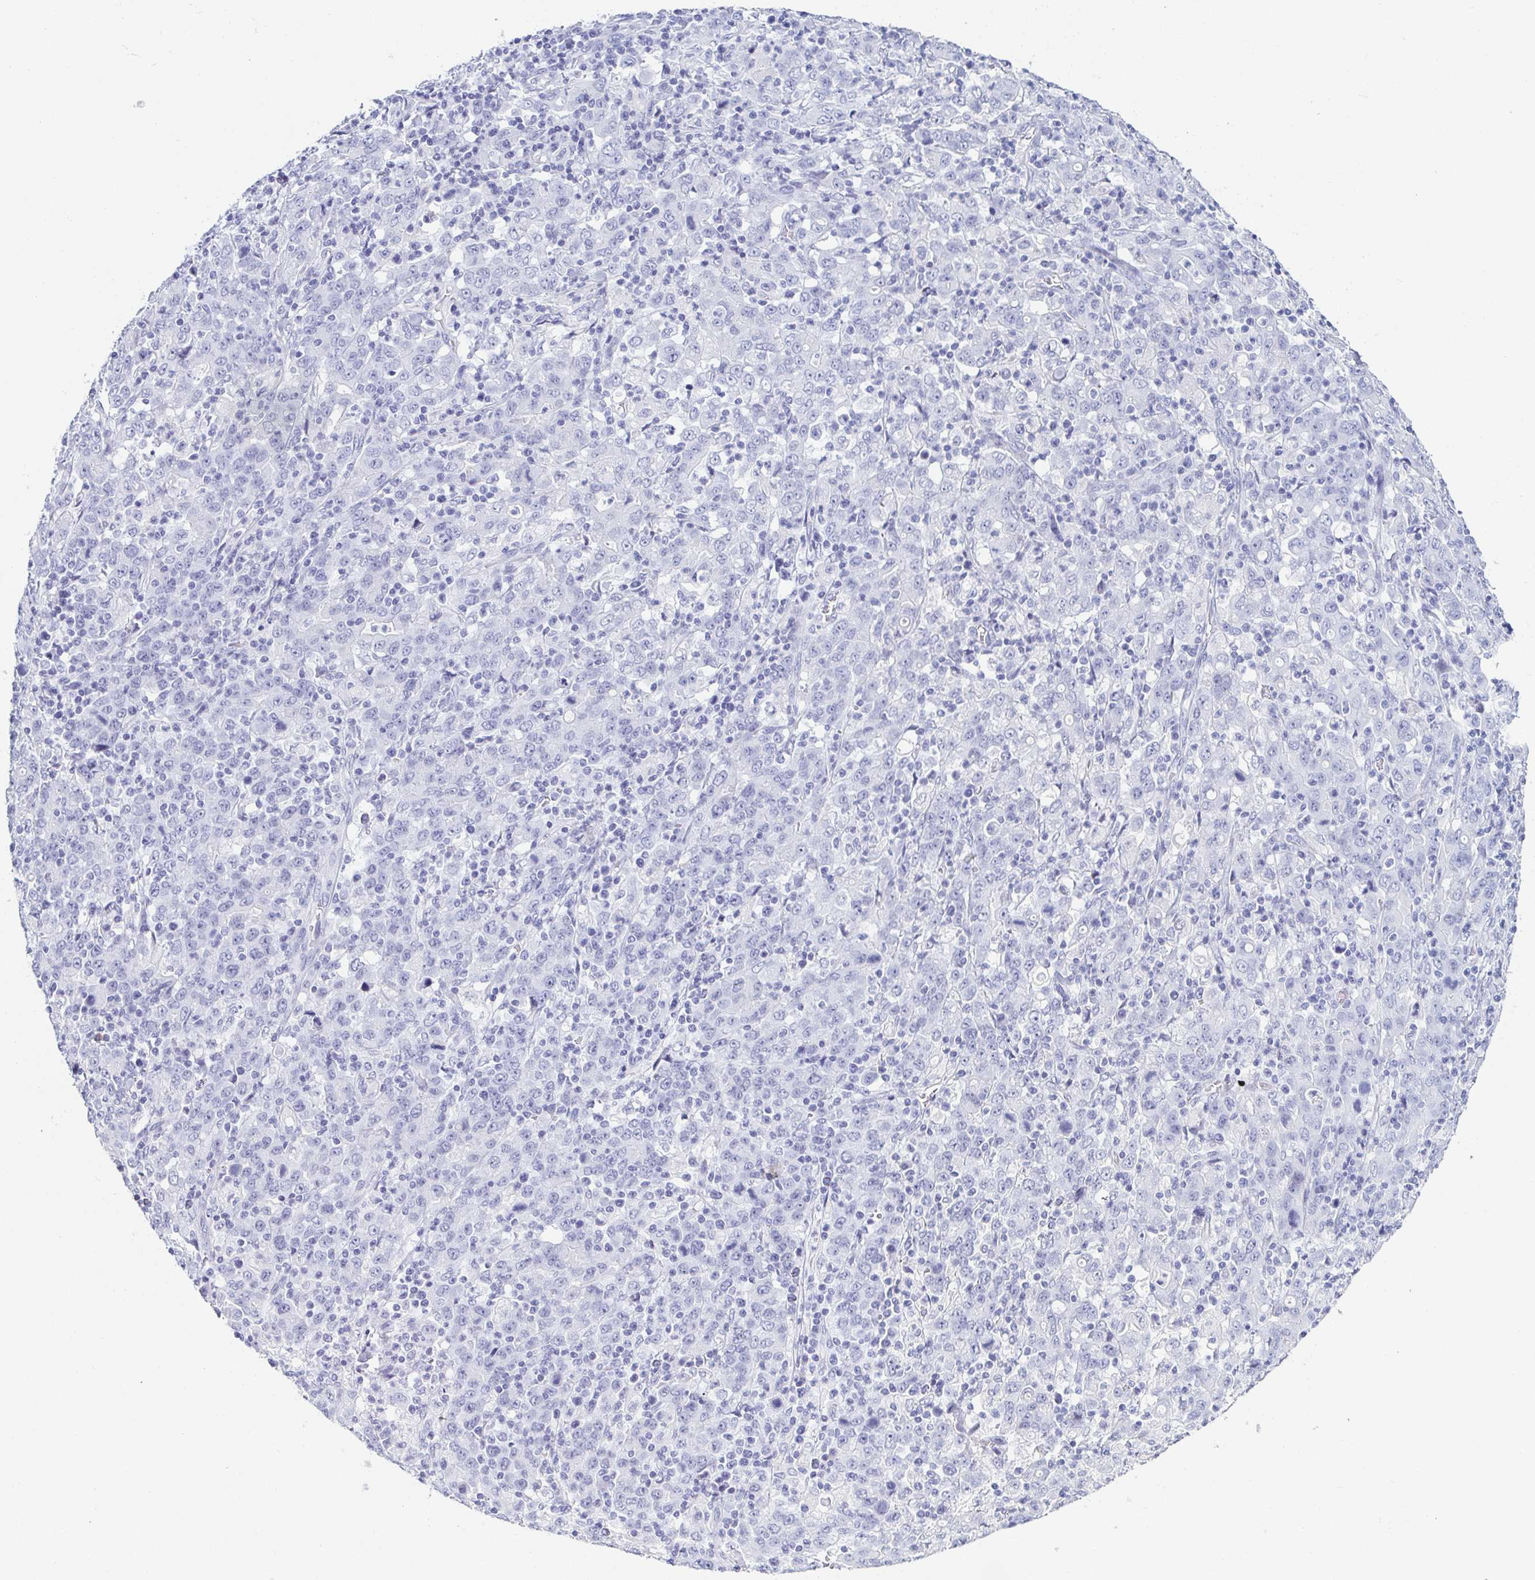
{"staining": {"intensity": "negative", "quantity": "none", "location": "none"}, "tissue": "stomach cancer", "cell_type": "Tumor cells", "image_type": "cancer", "snomed": [{"axis": "morphology", "description": "Adenocarcinoma, NOS"}, {"axis": "topography", "description": "Stomach, upper"}], "caption": "Photomicrograph shows no protein staining in tumor cells of stomach cancer tissue. The staining was performed using DAB to visualize the protein expression in brown, while the nuclei were stained in blue with hematoxylin (Magnification: 20x).", "gene": "ZG16B", "patient": {"sex": "male", "age": 69}}